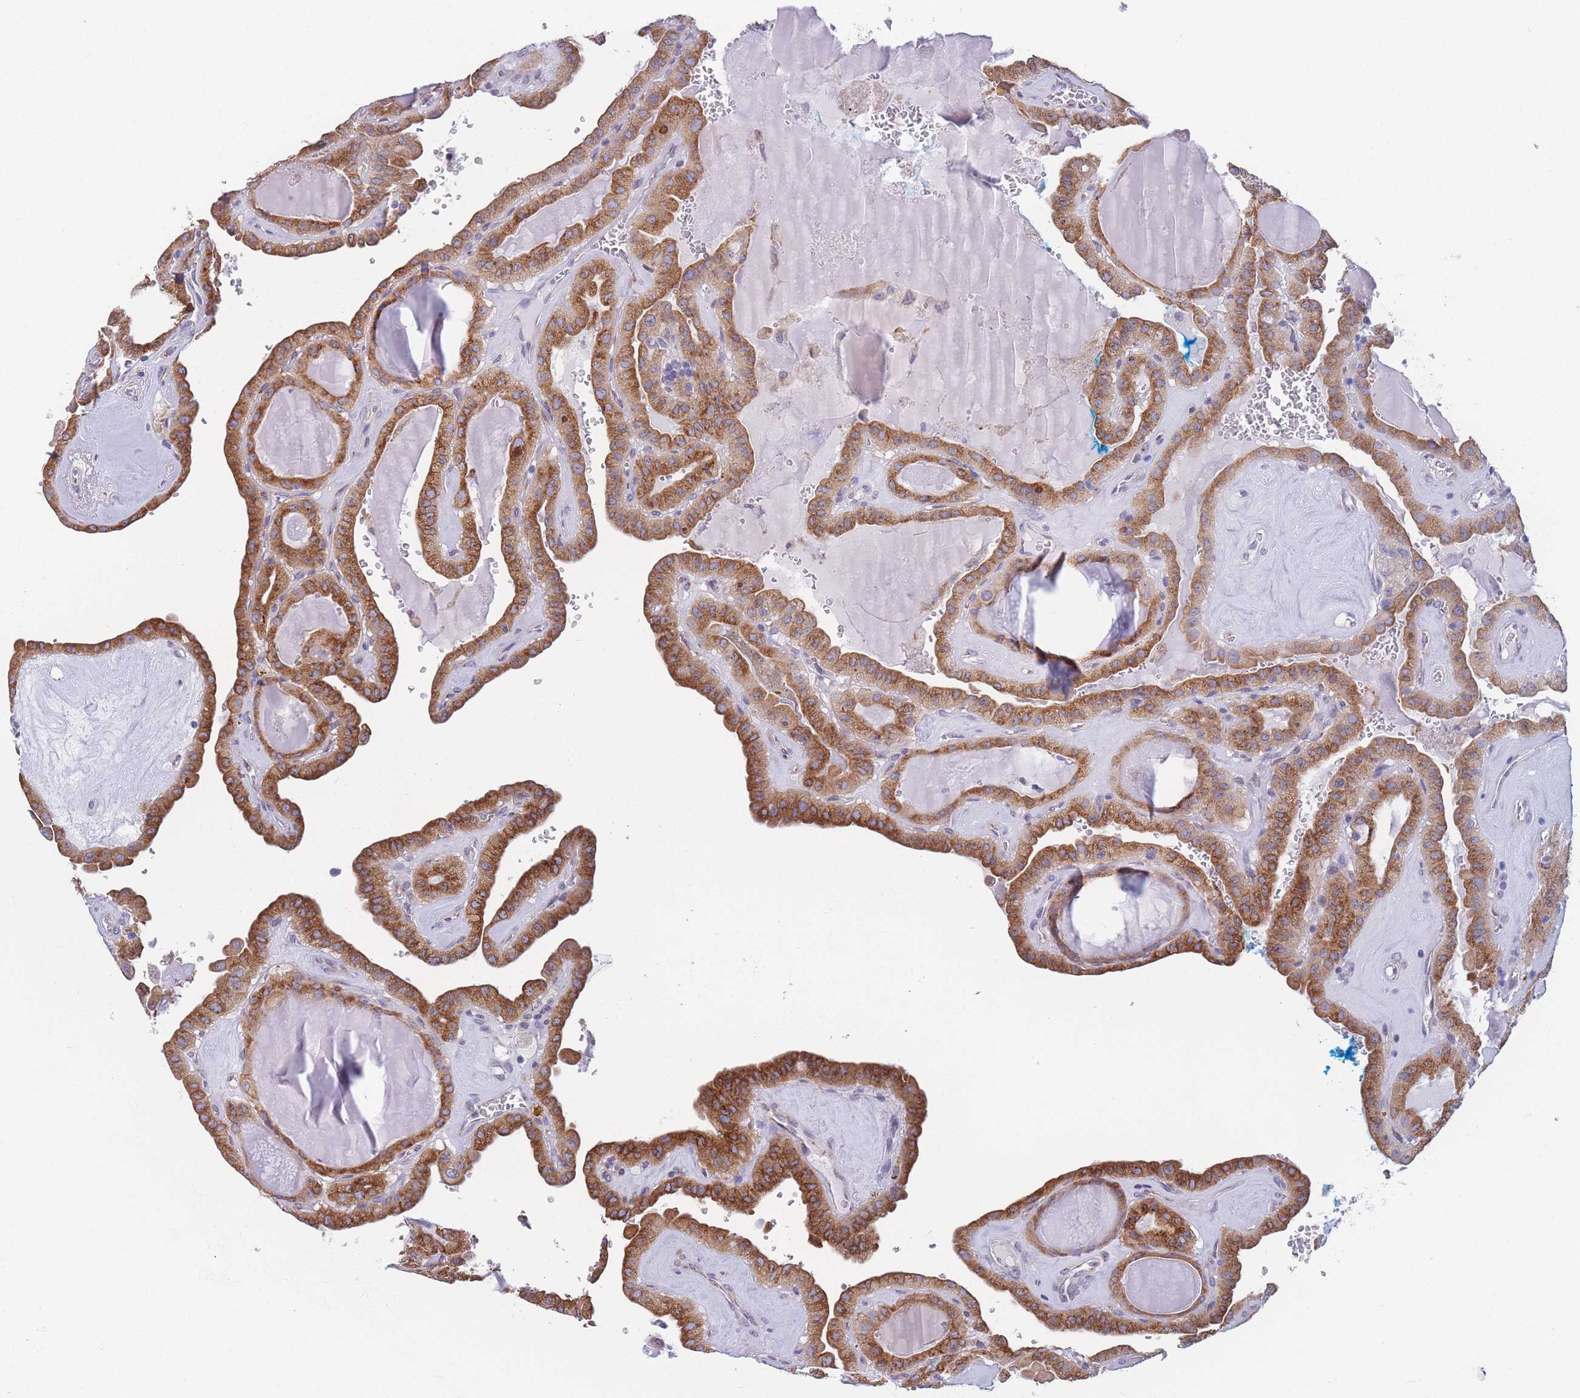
{"staining": {"intensity": "strong", "quantity": ">75%", "location": "cytoplasmic/membranous"}, "tissue": "thyroid cancer", "cell_type": "Tumor cells", "image_type": "cancer", "snomed": [{"axis": "morphology", "description": "Papillary adenocarcinoma, NOS"}, {"axis": "topography", "description": "Thyroid gland"}], "caption": "This is a micrograph of immunohistochemistry staining of thyroid cancer (papillary adenocarcinoma), which shows strong staining in the cytoplasmic/membranous of tumor cells.", "gene": "MRPL30", "patient": {"sex": "male", "age": 52}}